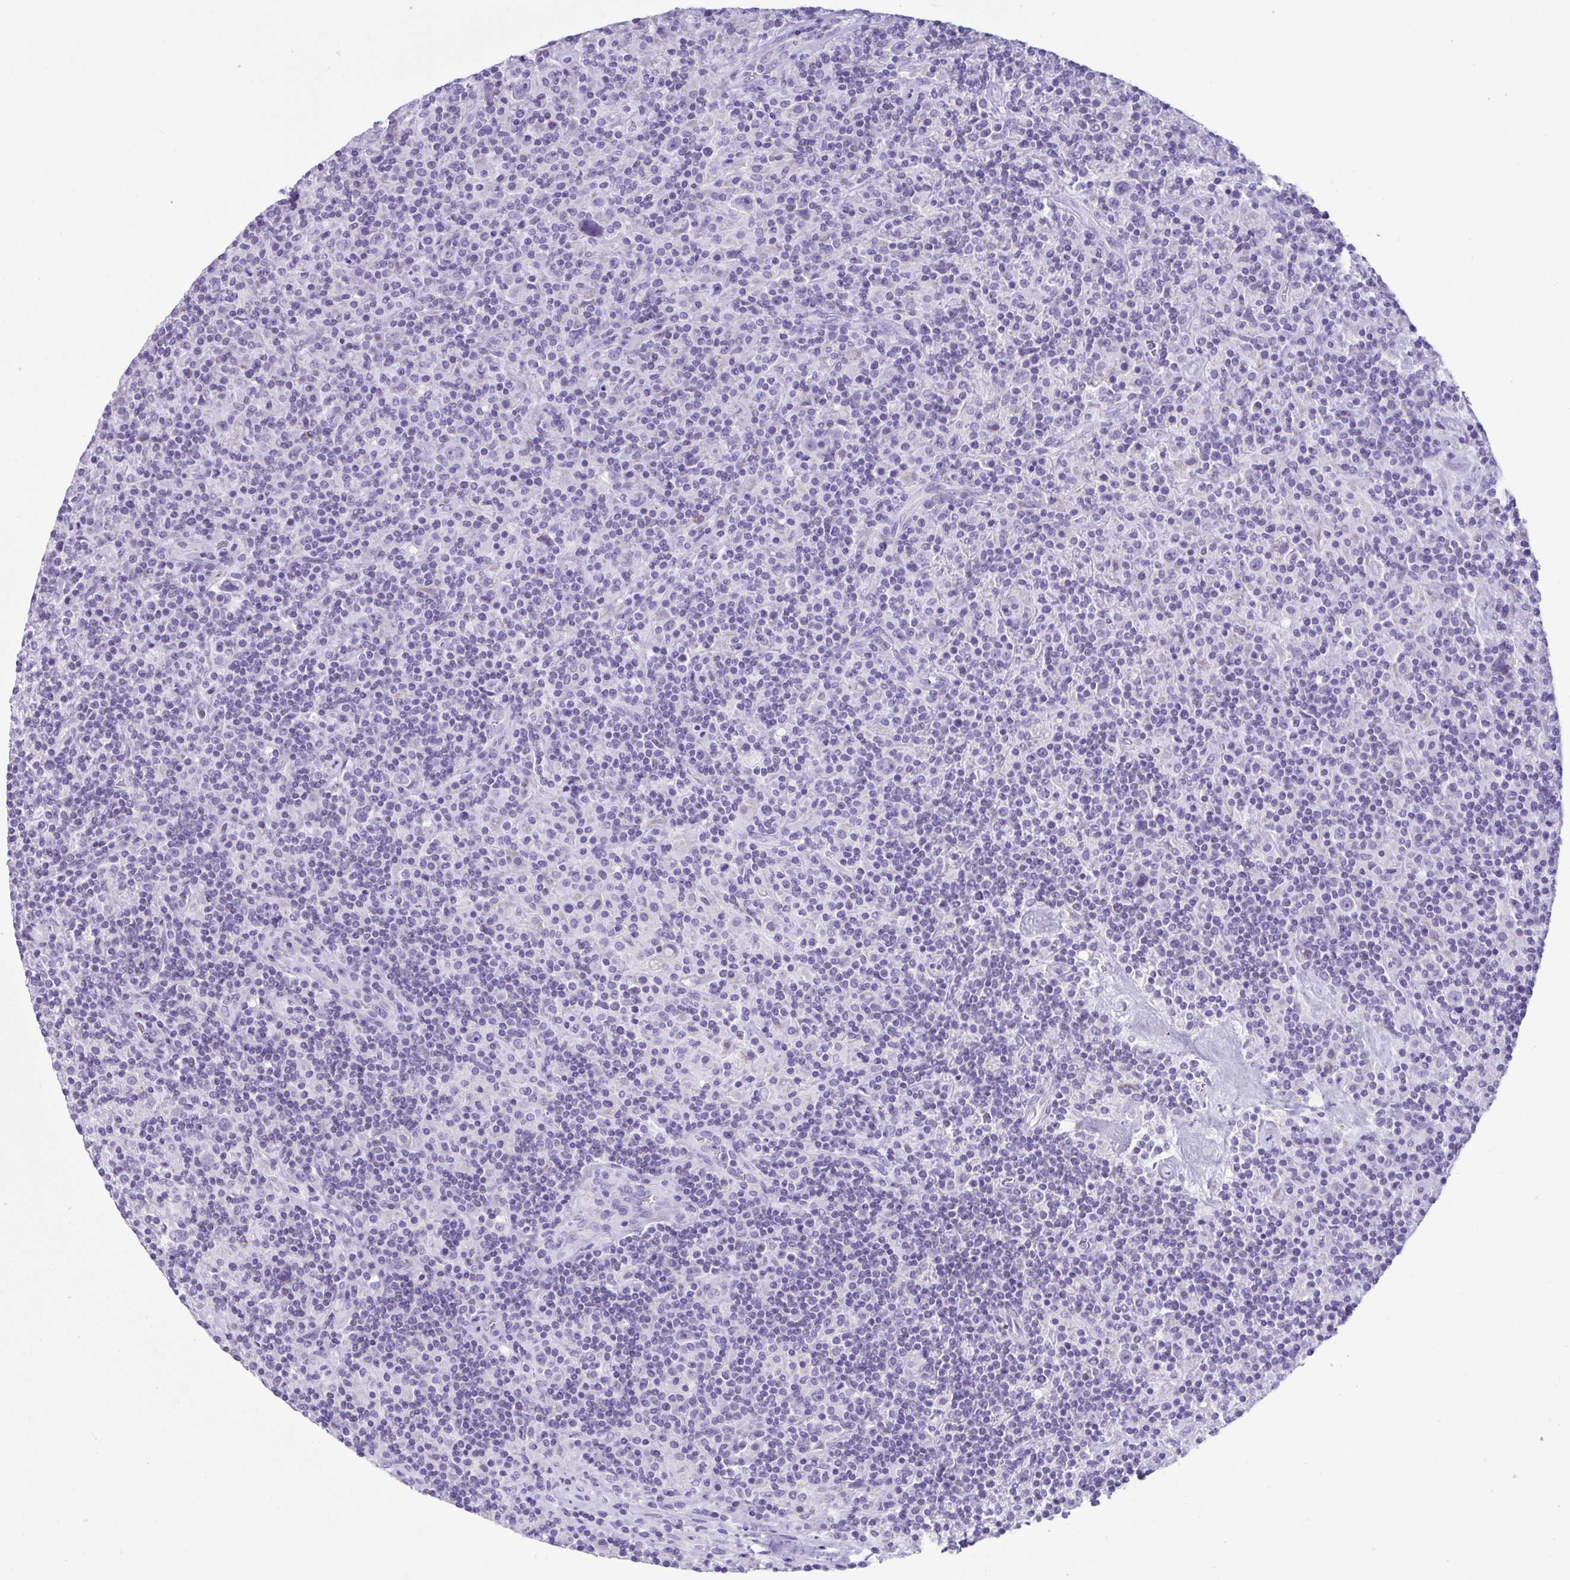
{"staining": {"intensity": "negative", "quantity": "none", "location": "none"}, "tissue": "lymphoma", "cell_type": "Tumor cells", "image_type": "cancer", "snomed": [{"axis": "morphology", "description": "Hodgkin's disease, NOS"}, {"axis": "topography", "description": "Lymph node"}], "caption": "Tumor cells show no significant protein expression in Hodgkin's disease.", "gene": "ACTRT3", "patient": {"sex": "male", "age": 70}}